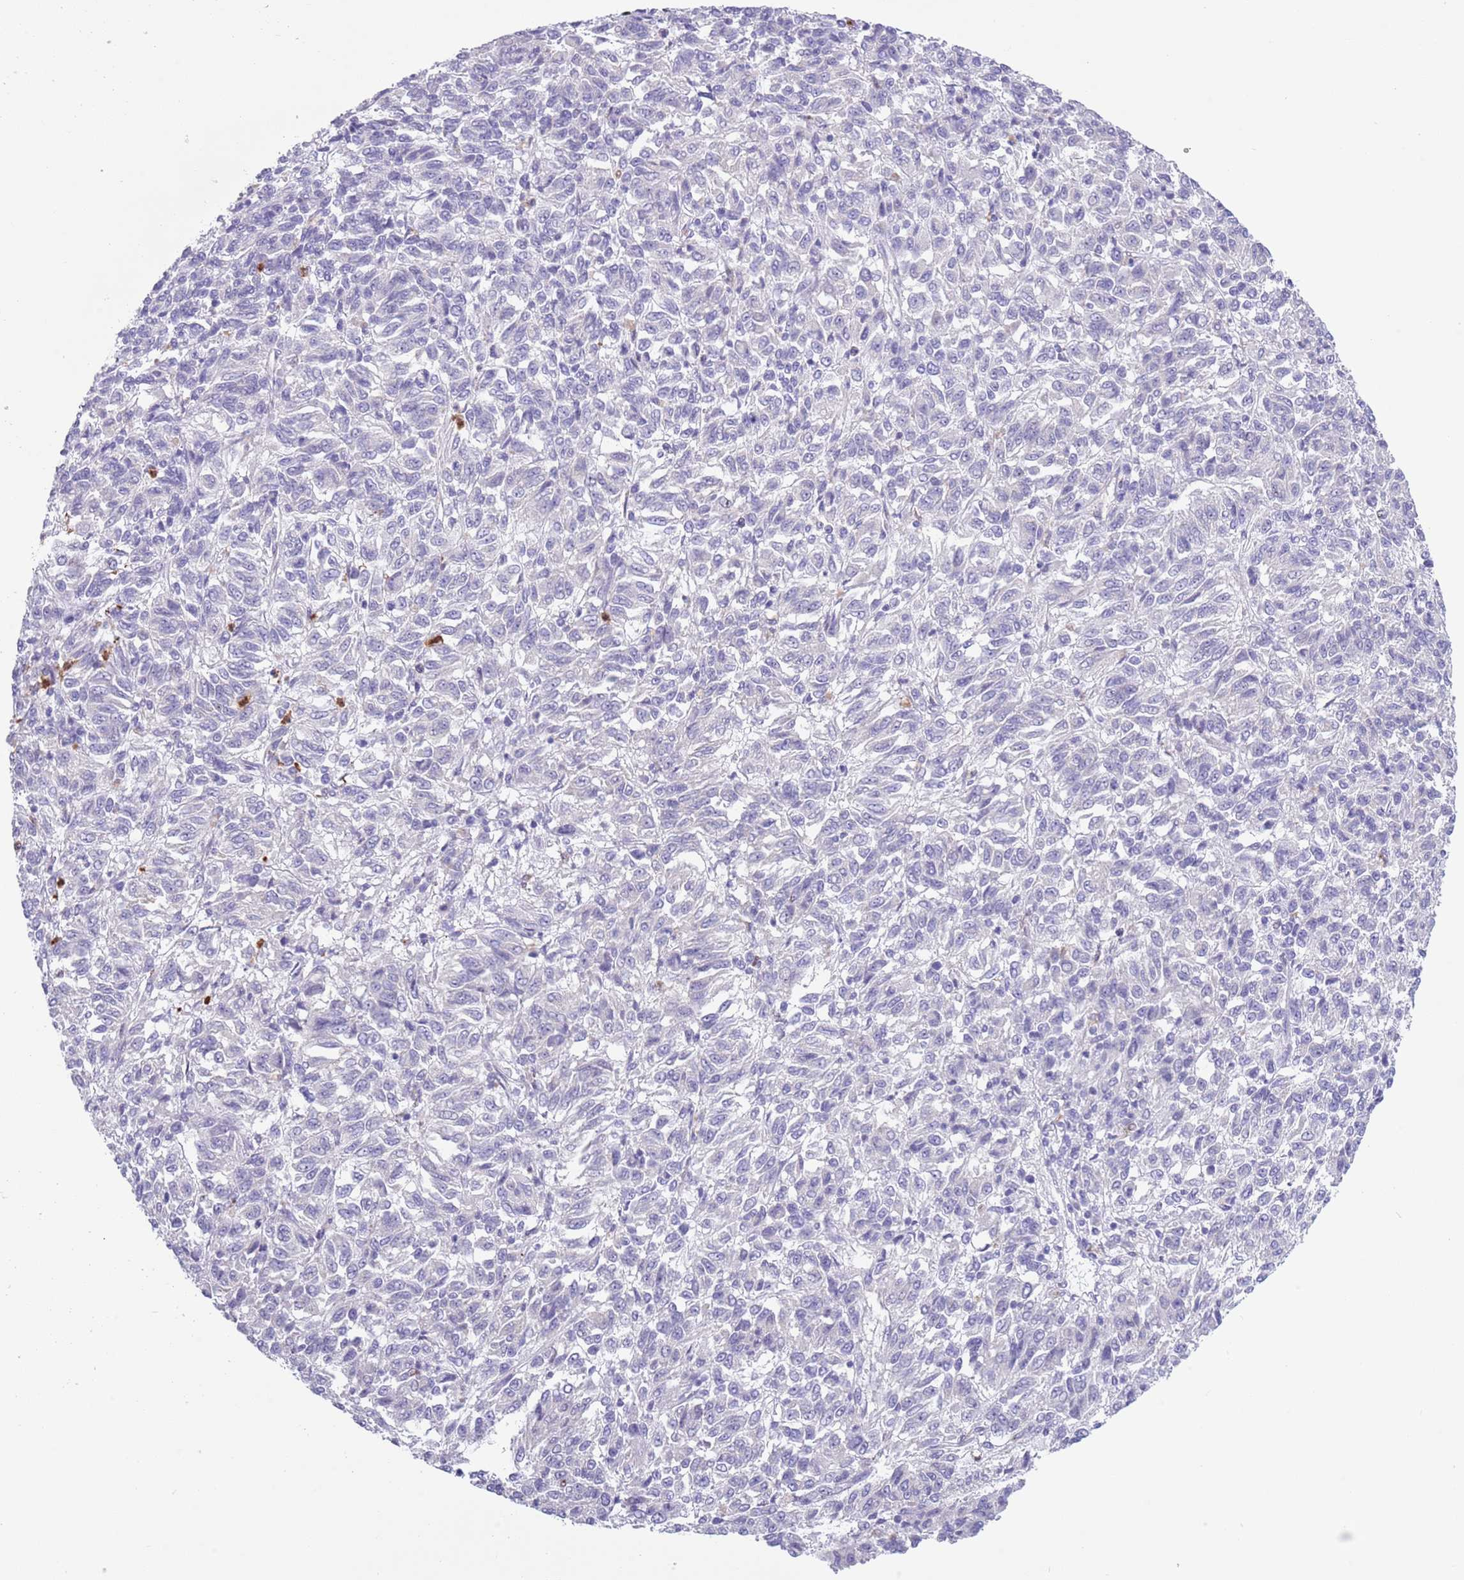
{"staining": {"intensity": "negative", "quantity": "none", "location": "none"}, "tissue": "melanoma", "cell_type": "Tumor cells", "image_type": "cancer", "snomed": [{"axis": "morphology", "description": "Malignant melanoma, Metastatic site"}, {"axis": "topography", "description": "Lung"}], "caption": "High magnification brightfield microscopy of malignant melanoma (metastatic site) stained with DAB (brown) and counterstained with hematoxylin (blue): tumor cells show no significant positivity.", "gene": "ZFP2", "patient": {"sex": "male", "age": 64}}